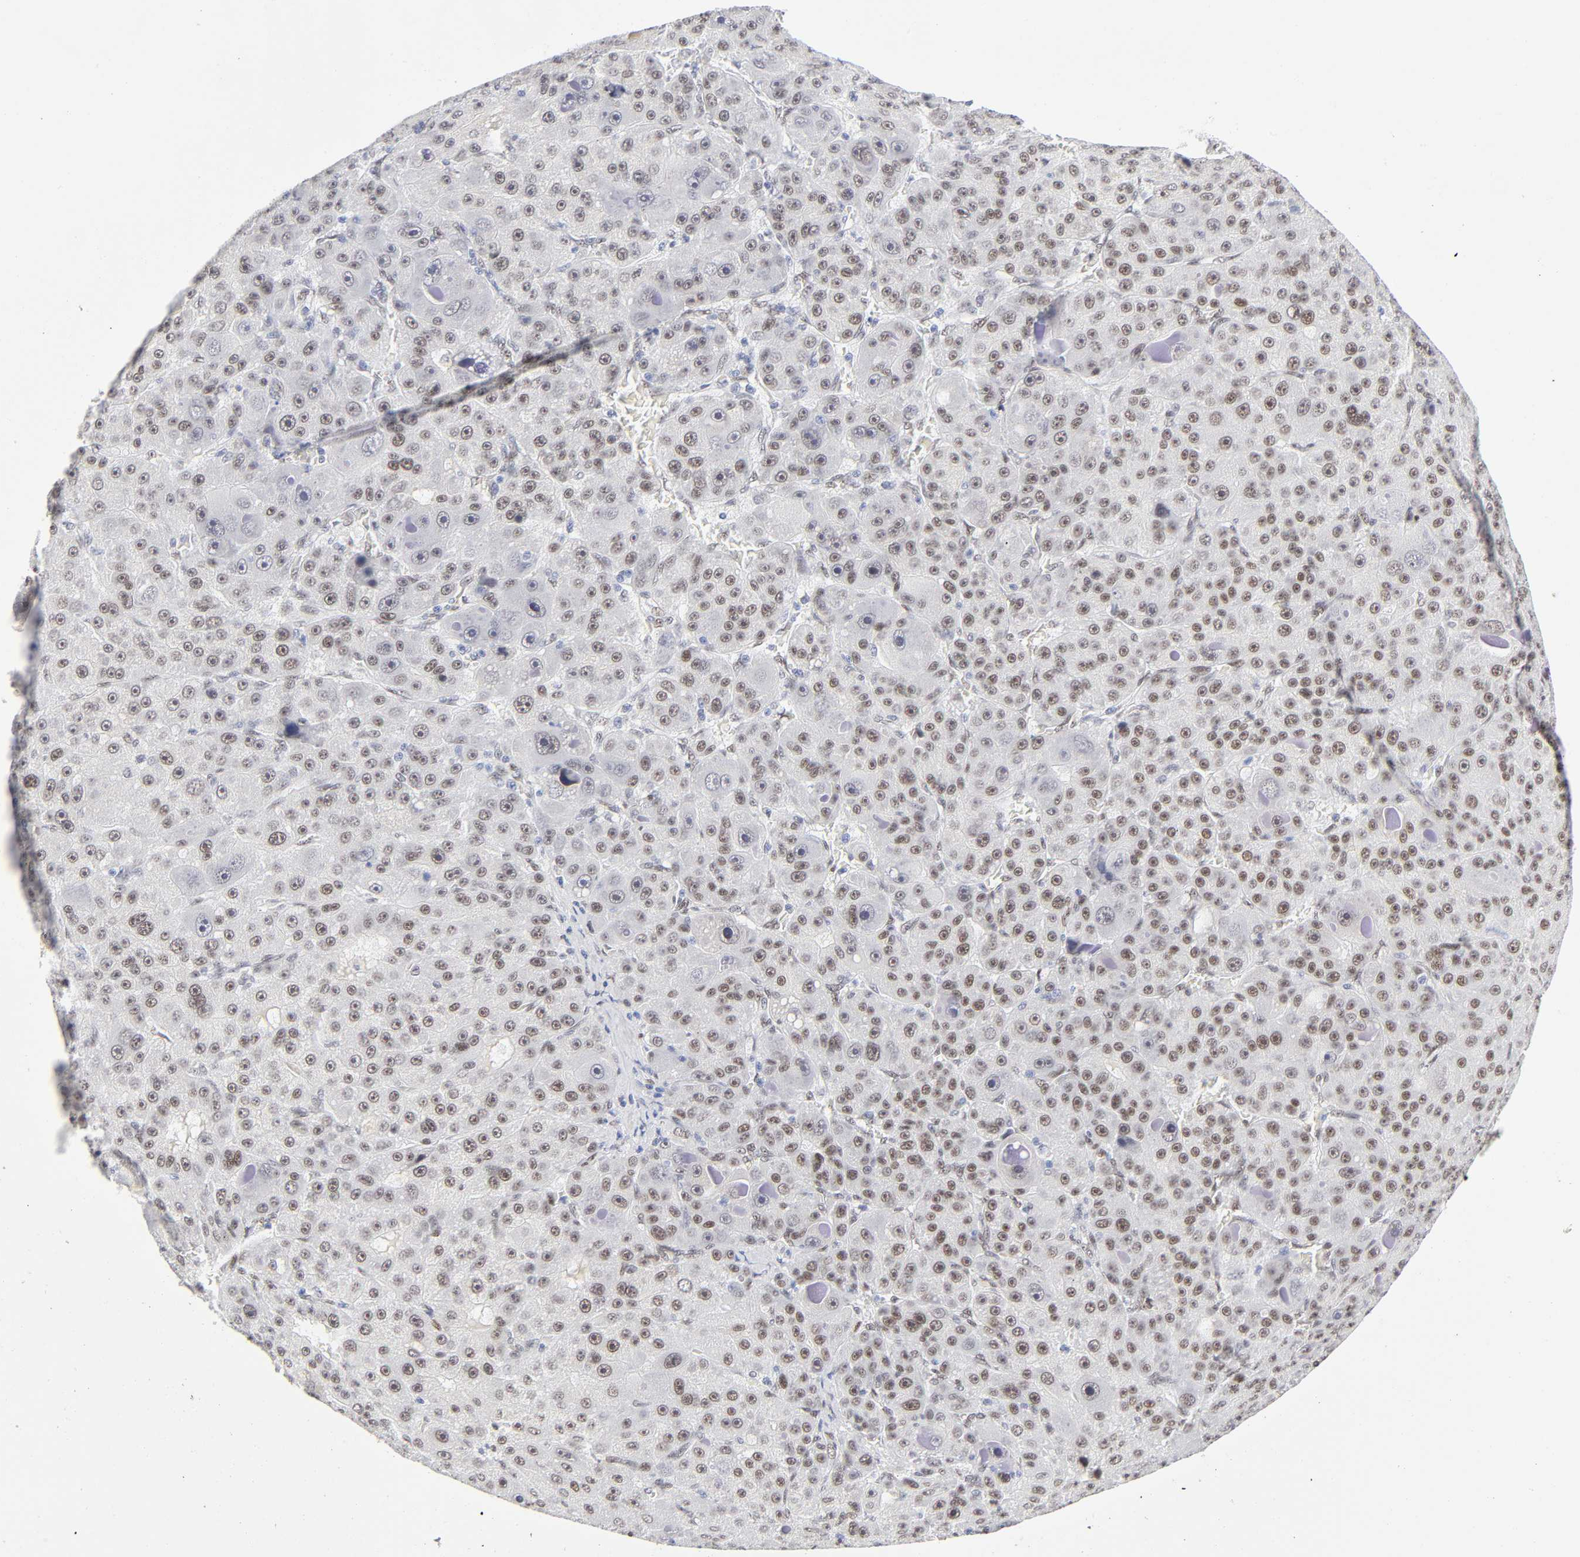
{"staining": {"intensity": "moderate", "quantity": ">75%", "location": "nuclear"}, "tissue": "liver cancer", "cell_type": "Tumor cells", "image_type": "cancer", "snomed": [{"axis": "morphology", "description": "Carcinoma, Hepatocellular, NOS"}, {"axis": "topography", "description": "Liver"}], "caption": "Liver cancer stained with a protein marker exhibits moderate staining in tumor cells.", "gene": "NFIC", "patient": {"sex": "male", "age": 76}}